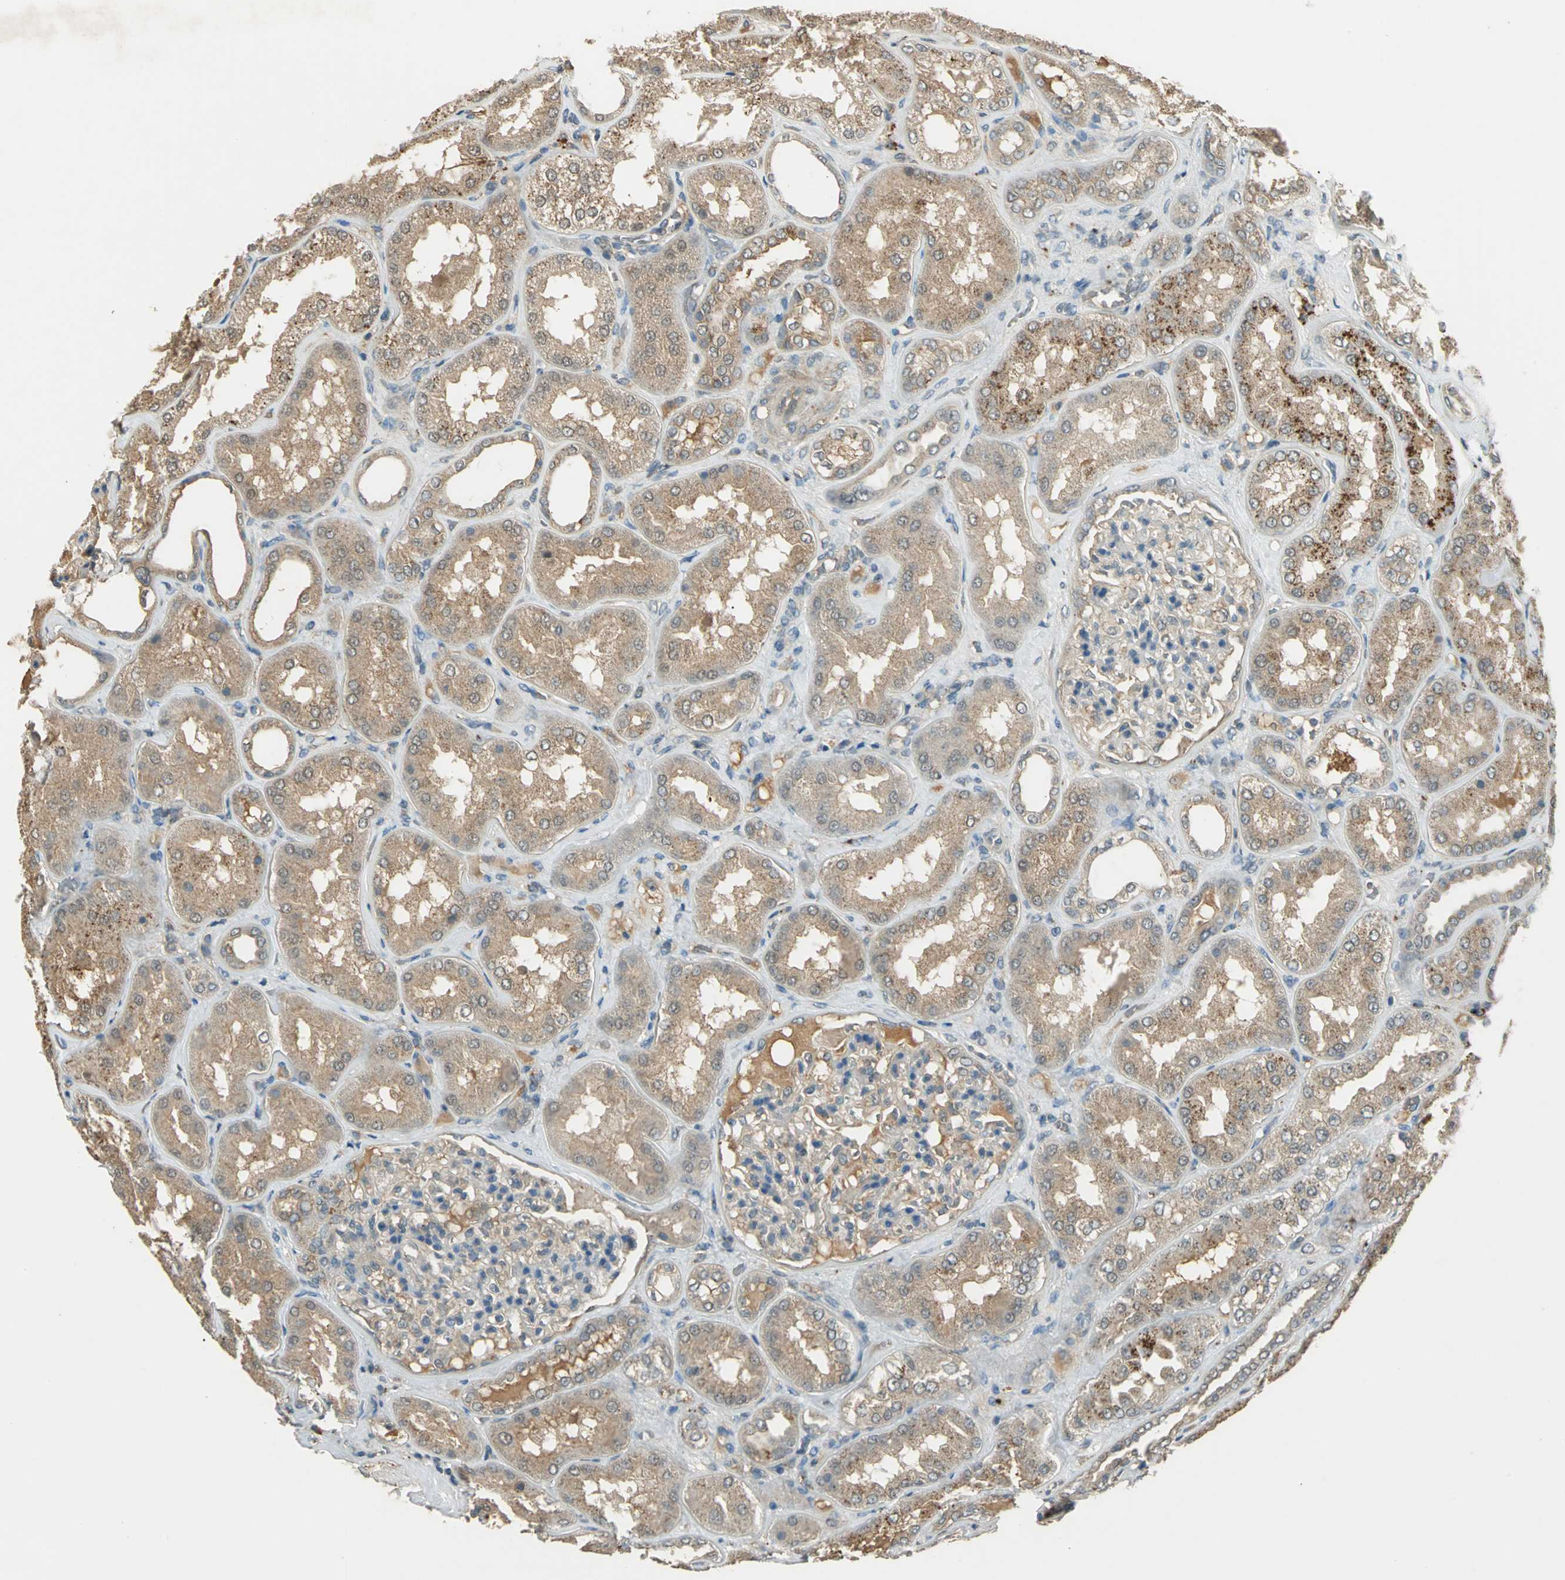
{"staining": {"intensity": "weak", "quantity": ">75%", "location": "cytoplasmic/membranous"}, "tissue": "kidney", "cell_type": "Cells in glomeruli", "image_type": "normal", "snomed": [{"axis": "morphology", "description": "Normal tissue, NOS"}, {"axis": "topography", "description": "Kidney"}], "caption": "Cells in glomeruli reveal weak cytoplasmic/membranous expression in about >75% of cells in unremarkable kidney.", "gene": "KEAP1", "patient": {"sex": "female", "age": 56}}